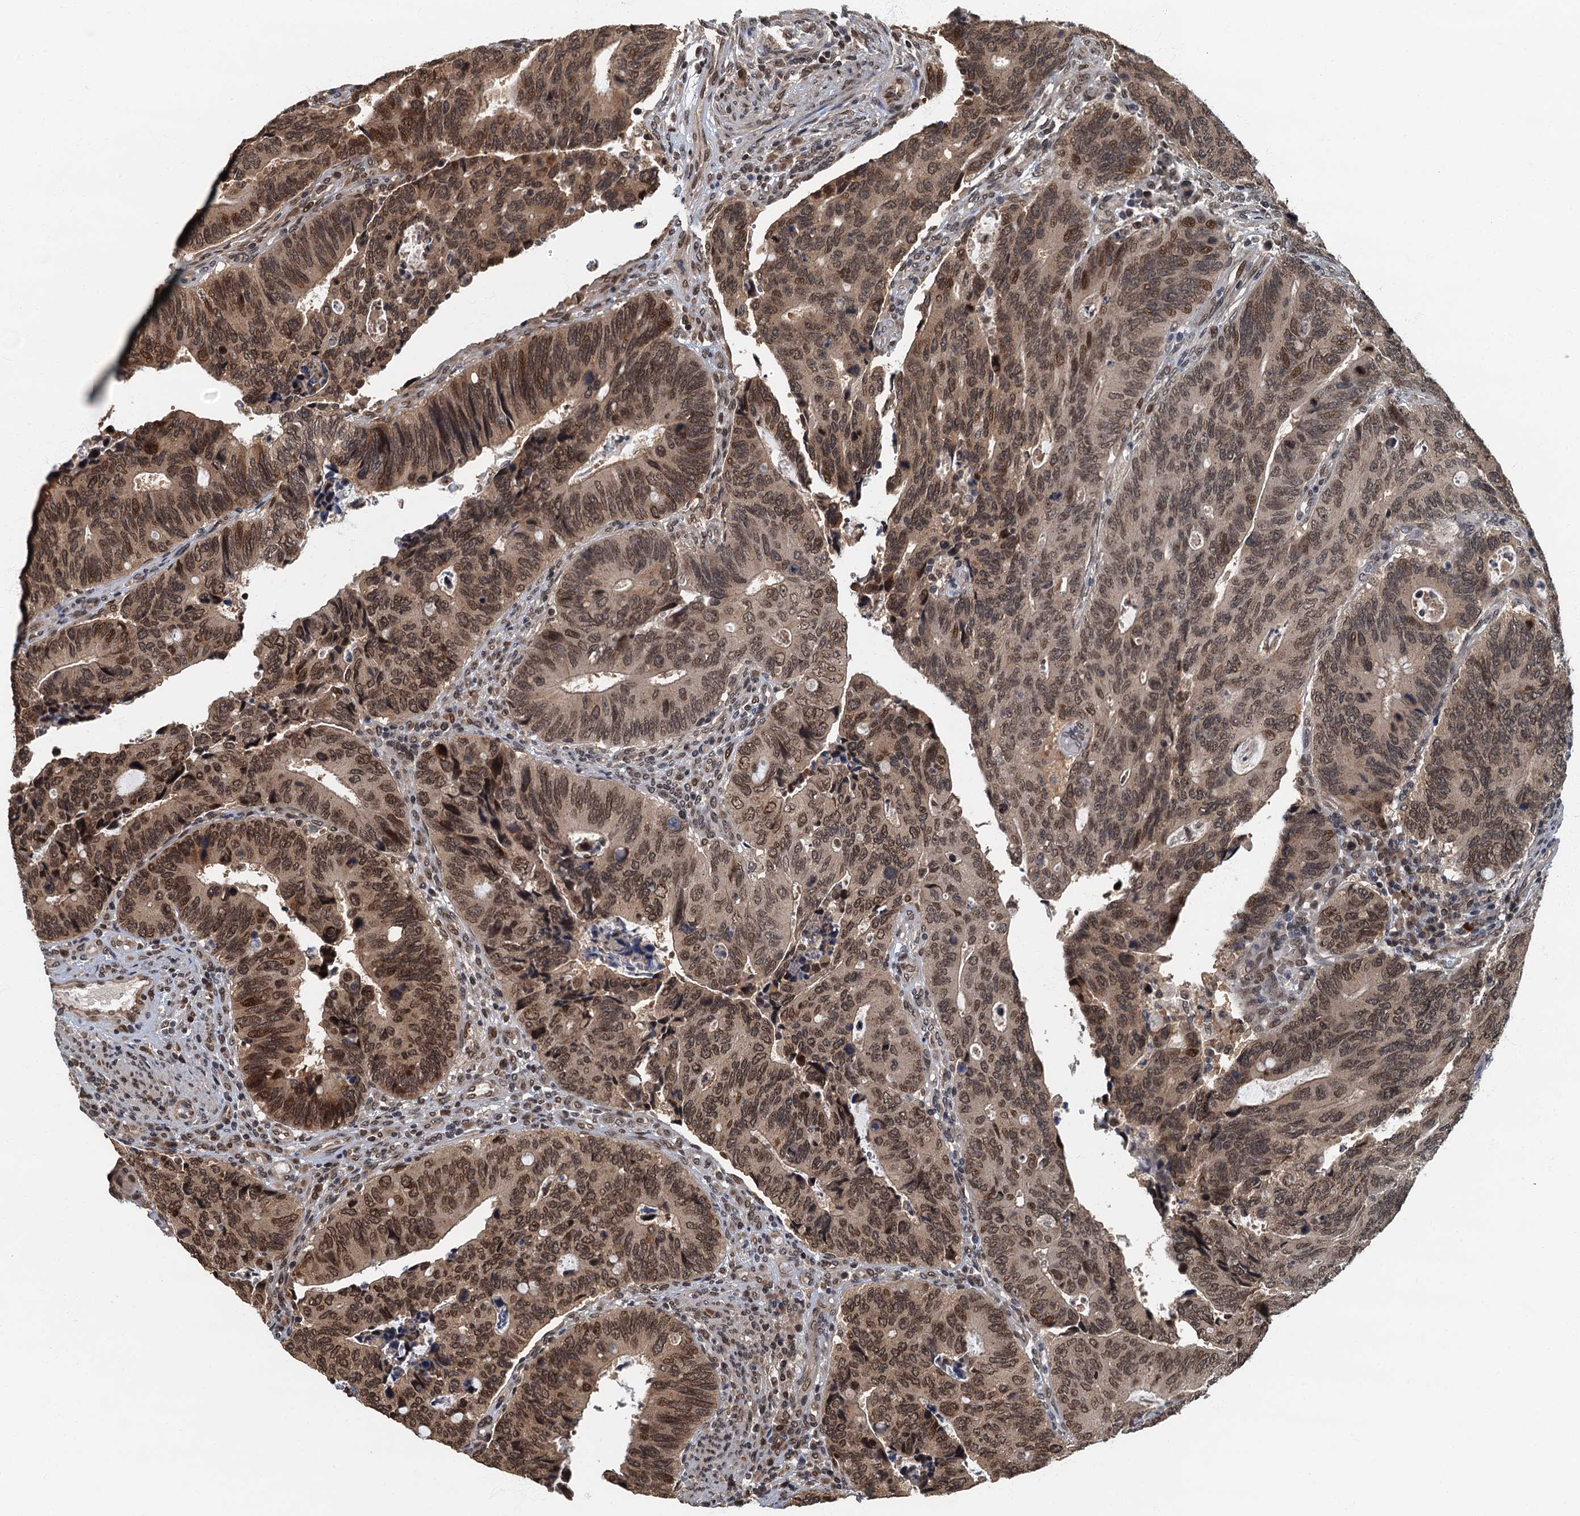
{"staining": {"intensity": "moderate", "quantity": ">75%", "location": "nuclear"}, "tissue": "colorectal cancer", "cell_type": "Tumor cells", "image_type": "cancer", "snomed": [{"axis": "morphology", "description": "Adenocarcinoma, NOS"}, {"axis": "topography", "description": "Colon"}], "caption": "Colorectal cancer (adenocarcinoma) was stained to show a protein in brown. There is medium levels of moderate nuclear staining in approximately >75% of tumor cells.", "gene": "CKAP2L", "patient": {"sex": "male", "age": 87}}